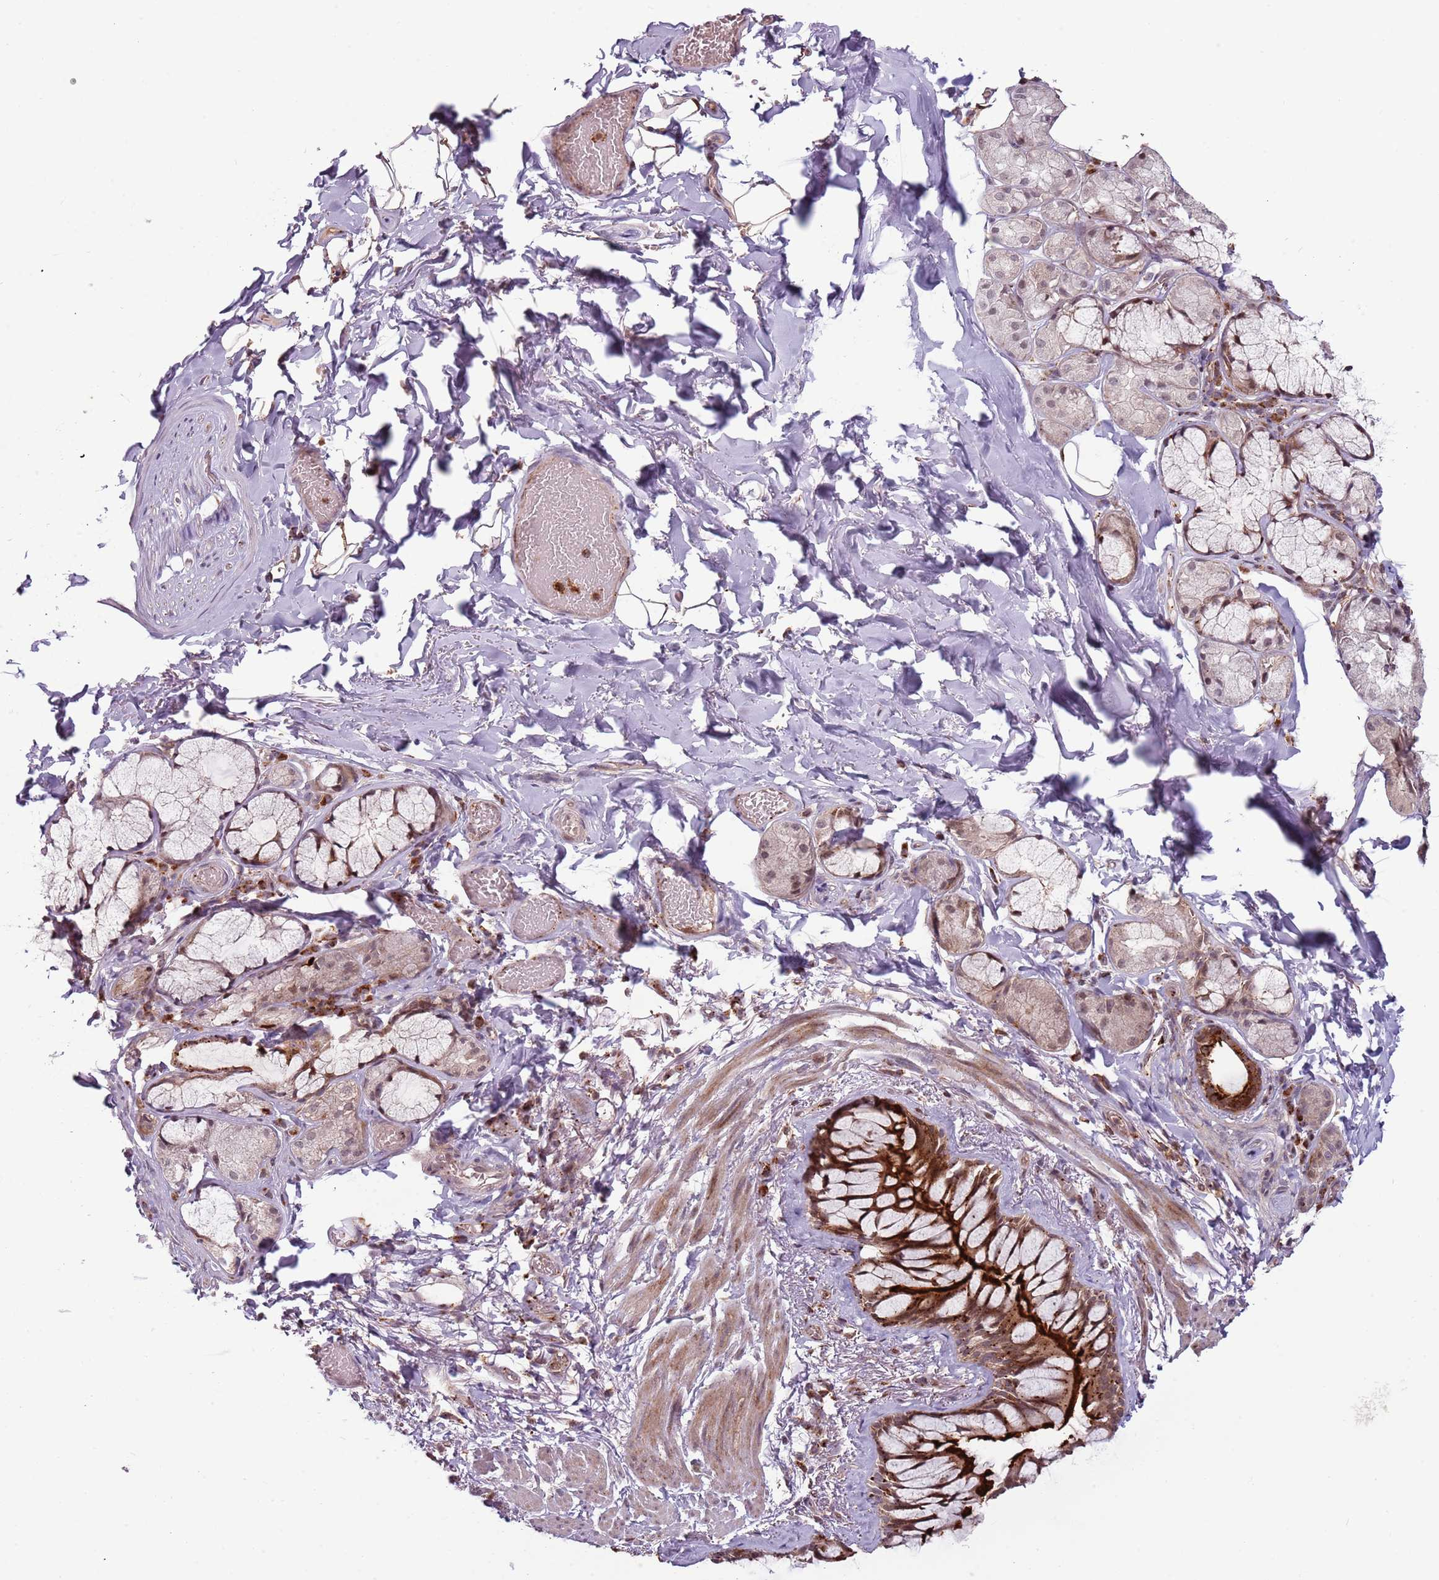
{"staining": {"intensity": "strong", "quantity": ">75%", "location": "cytoplasmic/membranous"}, "tissue": "bronchus", "cell_type": "Respiratory epithelial cells", "image_type": "normal", "snomed": [{"axis": "morphology", "description": "Normal tissue, NOS"}, {"axis": "topography", "description": "Cartilage tissue"}], "caption": "This image reveals immunohistochemistry staining of benign bronchus, with high strong cytoplasmic/membranous positivity in approximately >75% of respiratory epithelial cells.", "gene": "ULK3", "patient": {"sex": "male", "age": 63}}